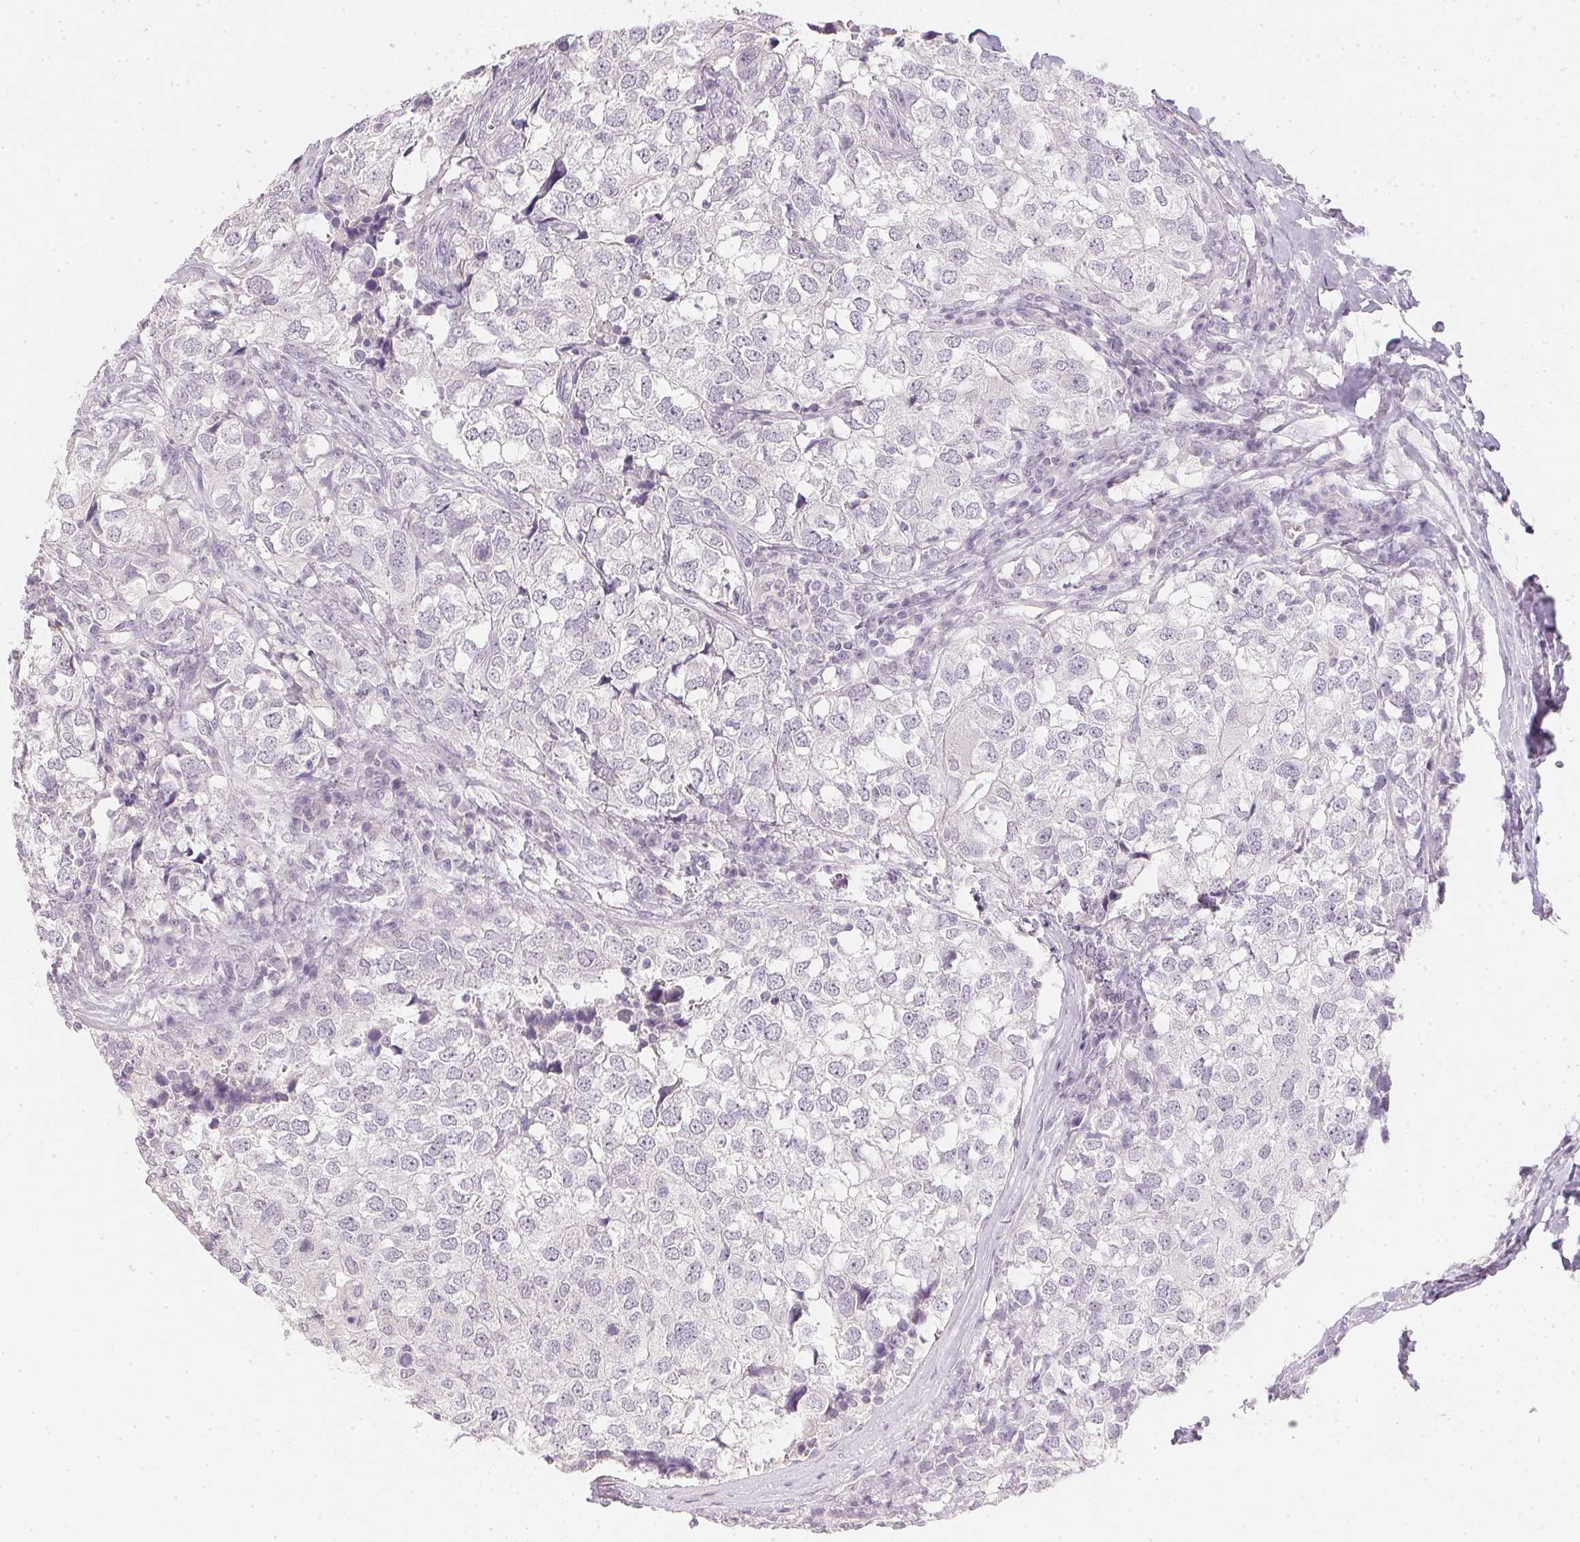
{"staining": {"intensity": "negative", "quantity": "none", "location": "none"}, "tissue": "breast cancer", "cell_type": "Tumor cells", "image_type": "cancer", "snomed": [{"axis": "morphology", "description": "Duct carcinoma"}, {"axis": "topography", "description": "Breast"}], "caption": "This micrograph is of breast infiltrating ductal carcinoma stained with IHC to label a protein in brown with the nuclei are counter-stained blue. There is no positivity in tumor cells. (Stains: DAB immunohistochemistry (IHC) with hematoxylin counter stain, Microscopy: brightfield microscopy at high magnification).", "gene": "PPY", "patient": {"sex": "female", "age": 30}}